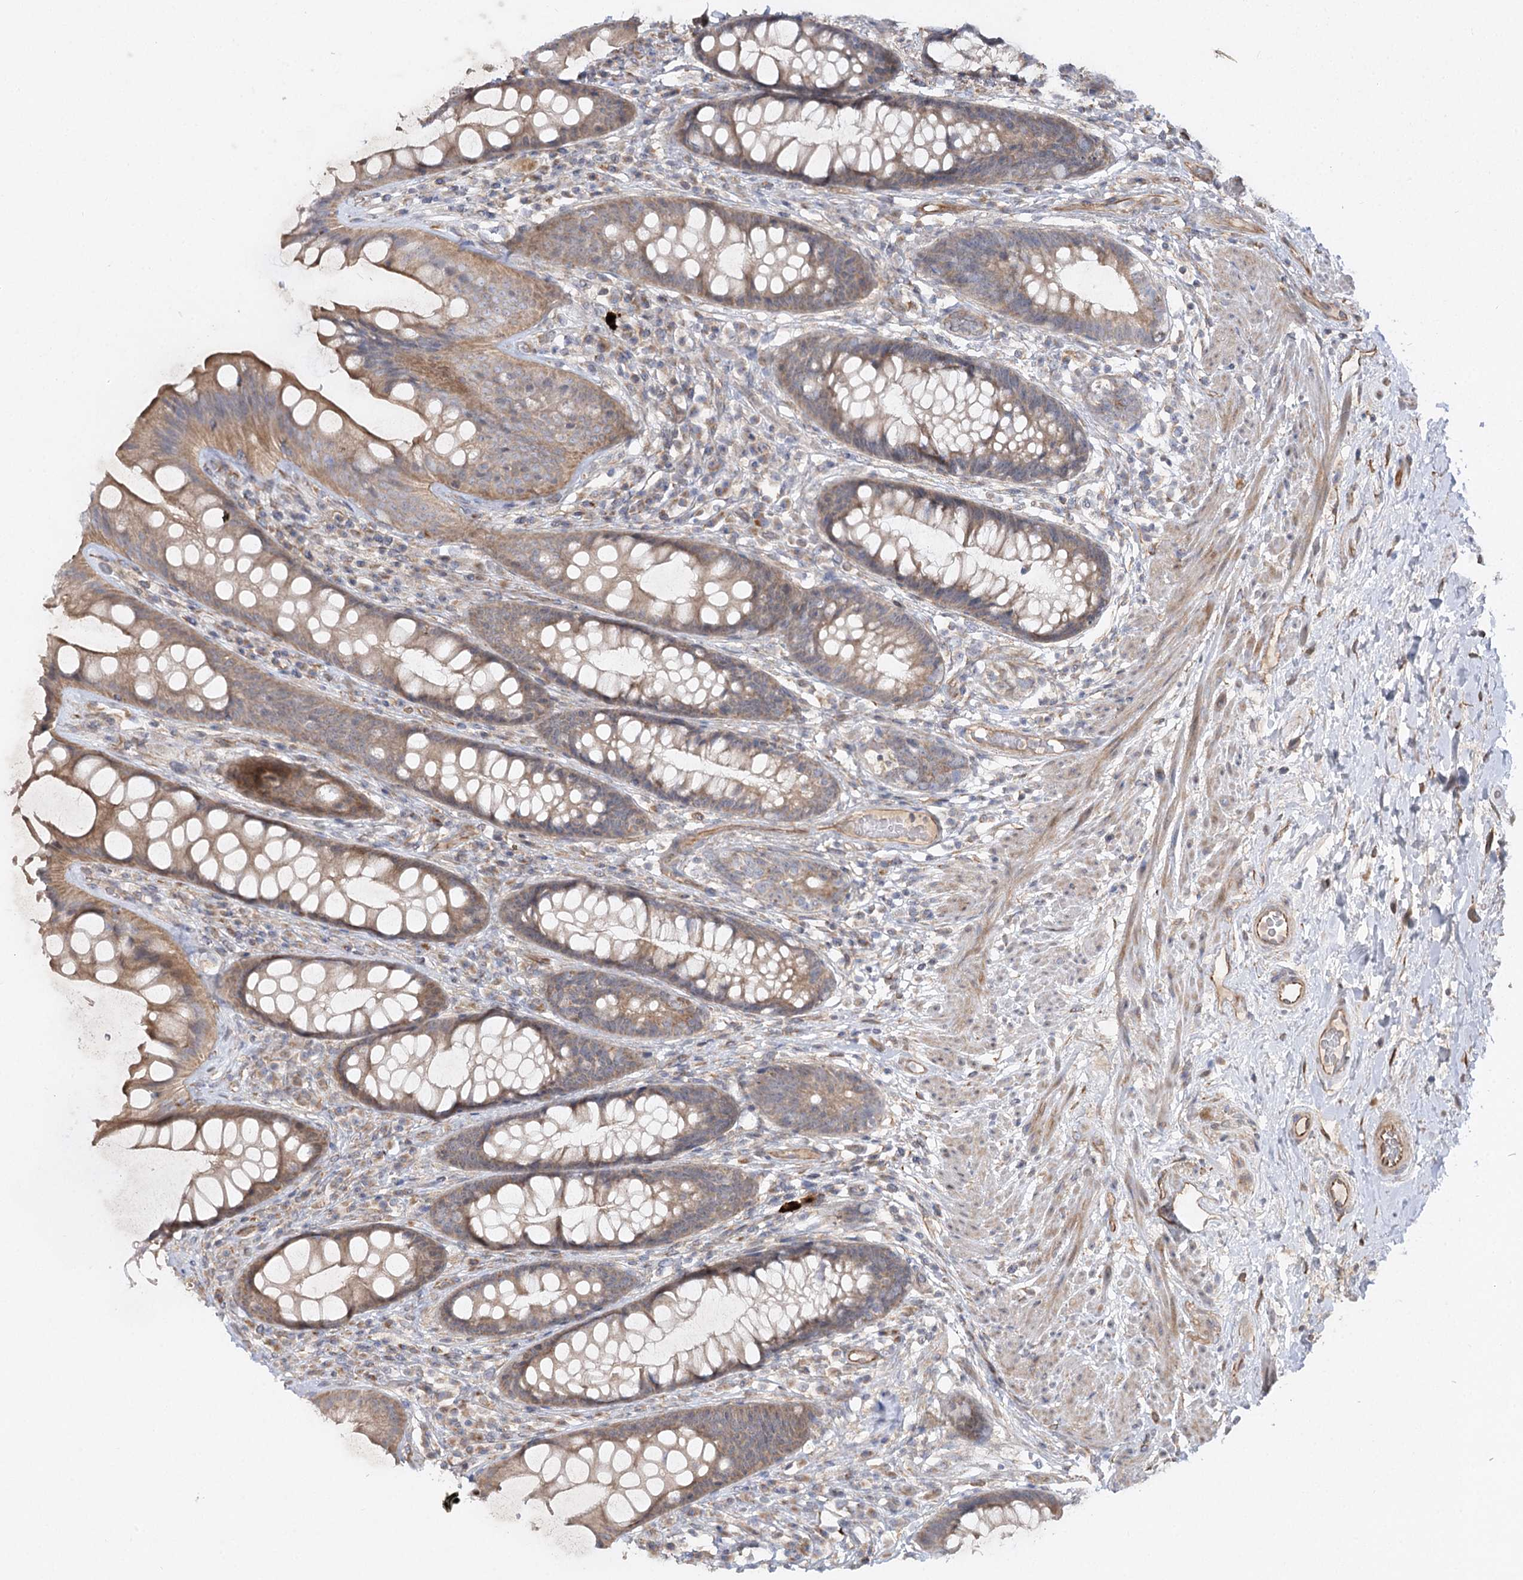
{"staining": {"intensity": "moderate", "quantity": ">75%", "location": "cytoplasmic/membranous"}, "tissue": "rectum", "cell_type": "Glandular cells", "image_type": "normal", "snomed": [{"axis": "morphology", "description": "Normal tissue, NOS"}, {"axis": "topography", "description": "Rectum"}], "caption": "DAB (3,3'-diaminobenzidine) immunohistochemical staining of benign human rectum exhibits moderate cytoplasmic/membranous protein positivity in about >75% of glandular cells.", "gene": "KIAA0825", "patient": {"sex": "male", "age": 74}}